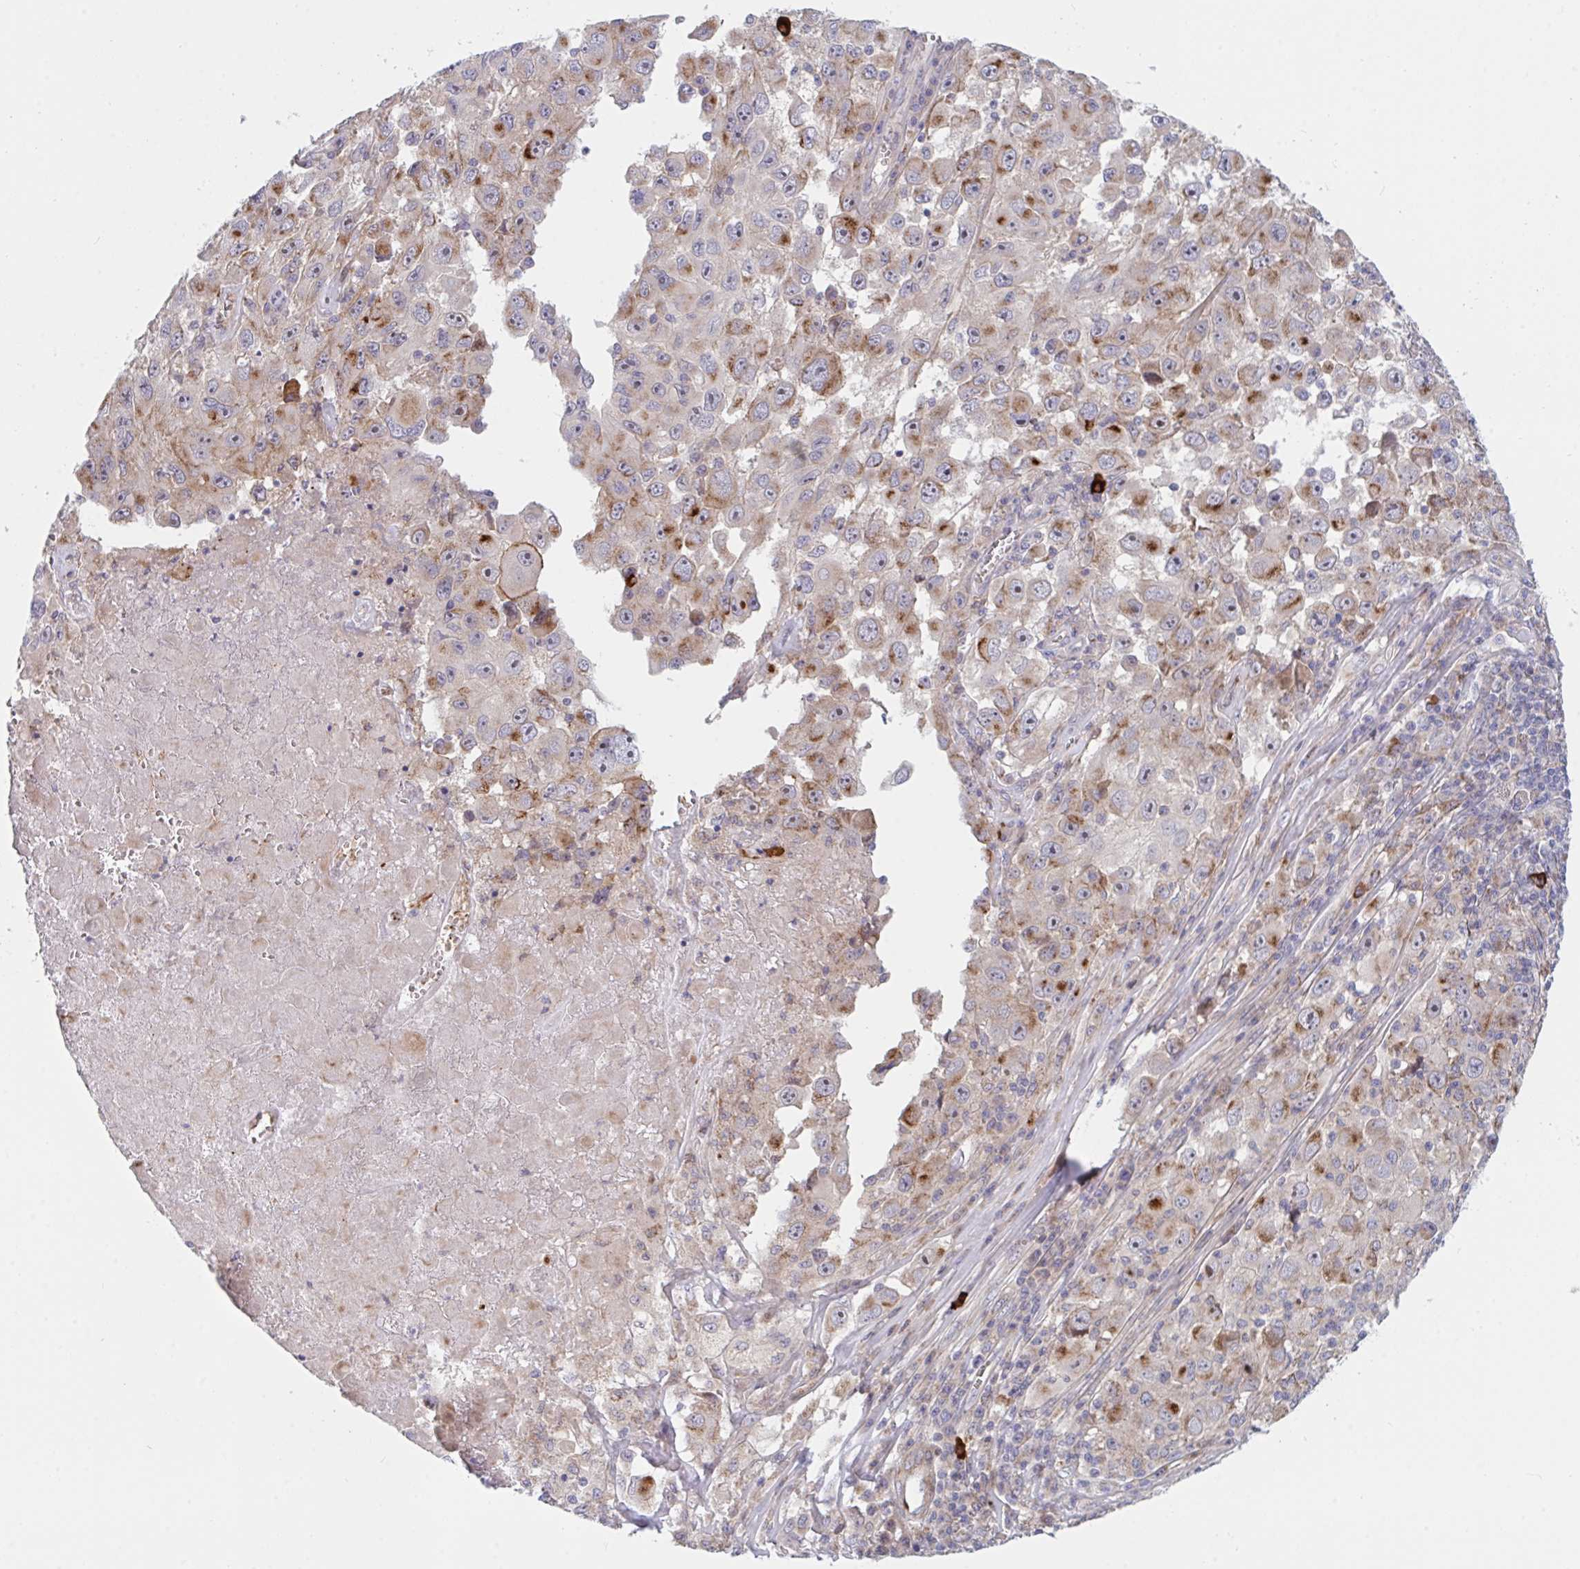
{"staining": {"intensity": "moderate", "quantity": "25%-75%", "location": "cytoplasmic/membranous"}, "tissue": "melanoma", "cell_type": "Tumor cells", "image_type": "cancer", "snomed": [{"axis": "morphology", "description": "Malignant melanoma, Metastatic site"}, {"axis": "topography", "description": "Lymph node"}], "caption": "Protein expression analysis of melanoma displays moderate cytoplasmic/membranous staining in about 25%-75% of tumor cells.", "gene": "TNFSF4", "patient": {"sex": "female", "age": 67}}